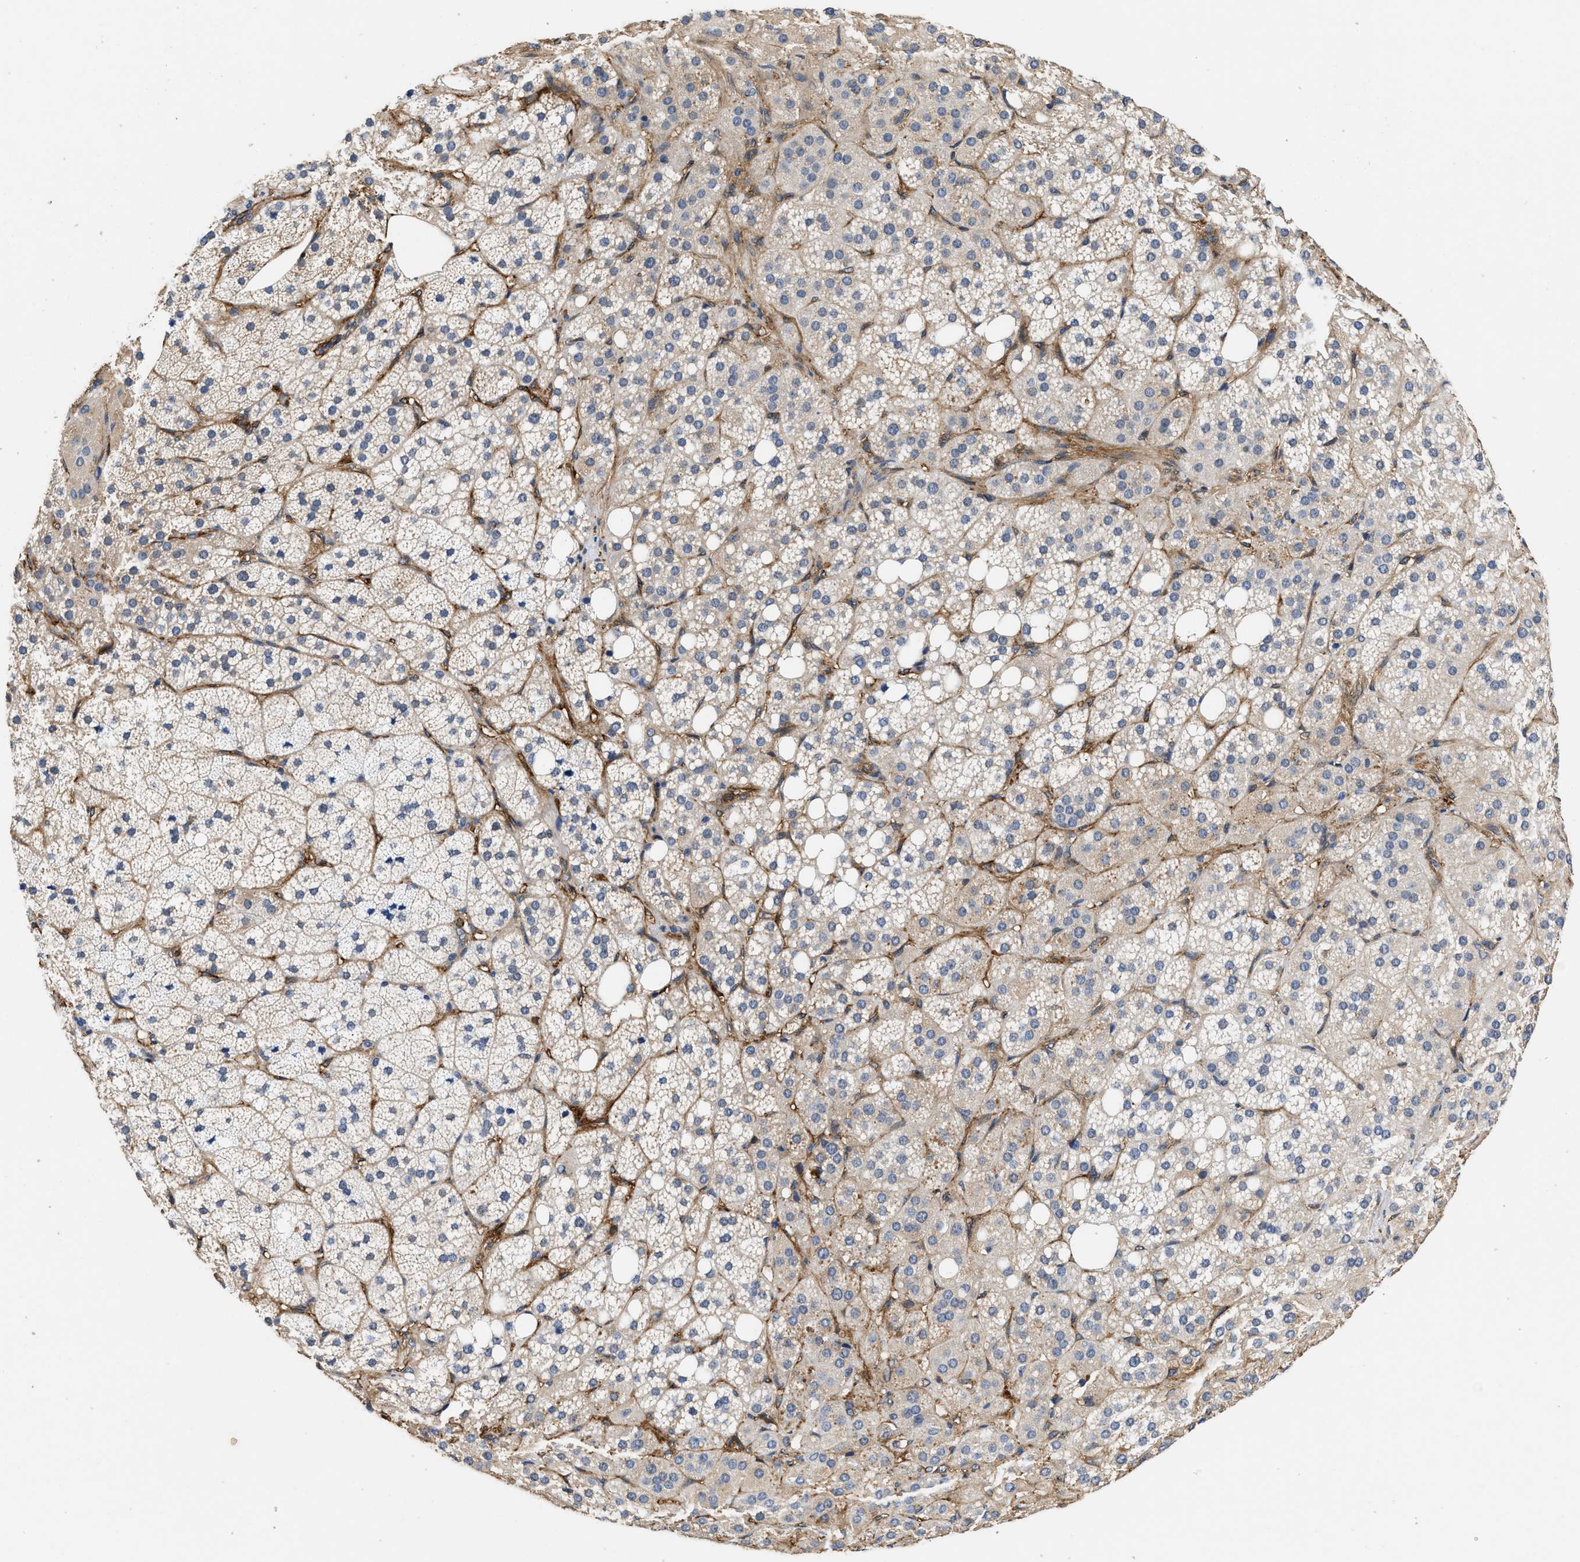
{"staining": {"intensity": "weak", "quantity": "25%-75%", "location": "cytoplasmic/membranous"}, "tissue": "adrenal gland", "cell_type": "Glandular cells", "image_type": "normal", "snomed": [{"axis": "morphology", "description": "Normal tissue, NOS"}, {"axis": "topography", "description": "Adrenal gland"}], "caption": "IHC of unremarkable human adrenal gland shows low levels of weak cytoplasmic/membranous expression in about 25%-75% of glandular cells. IHC stains the protein in brown and the nuclei are stained blue.", "gene": "RAPH1", "patient": {"sex": "female", "age": 59}}